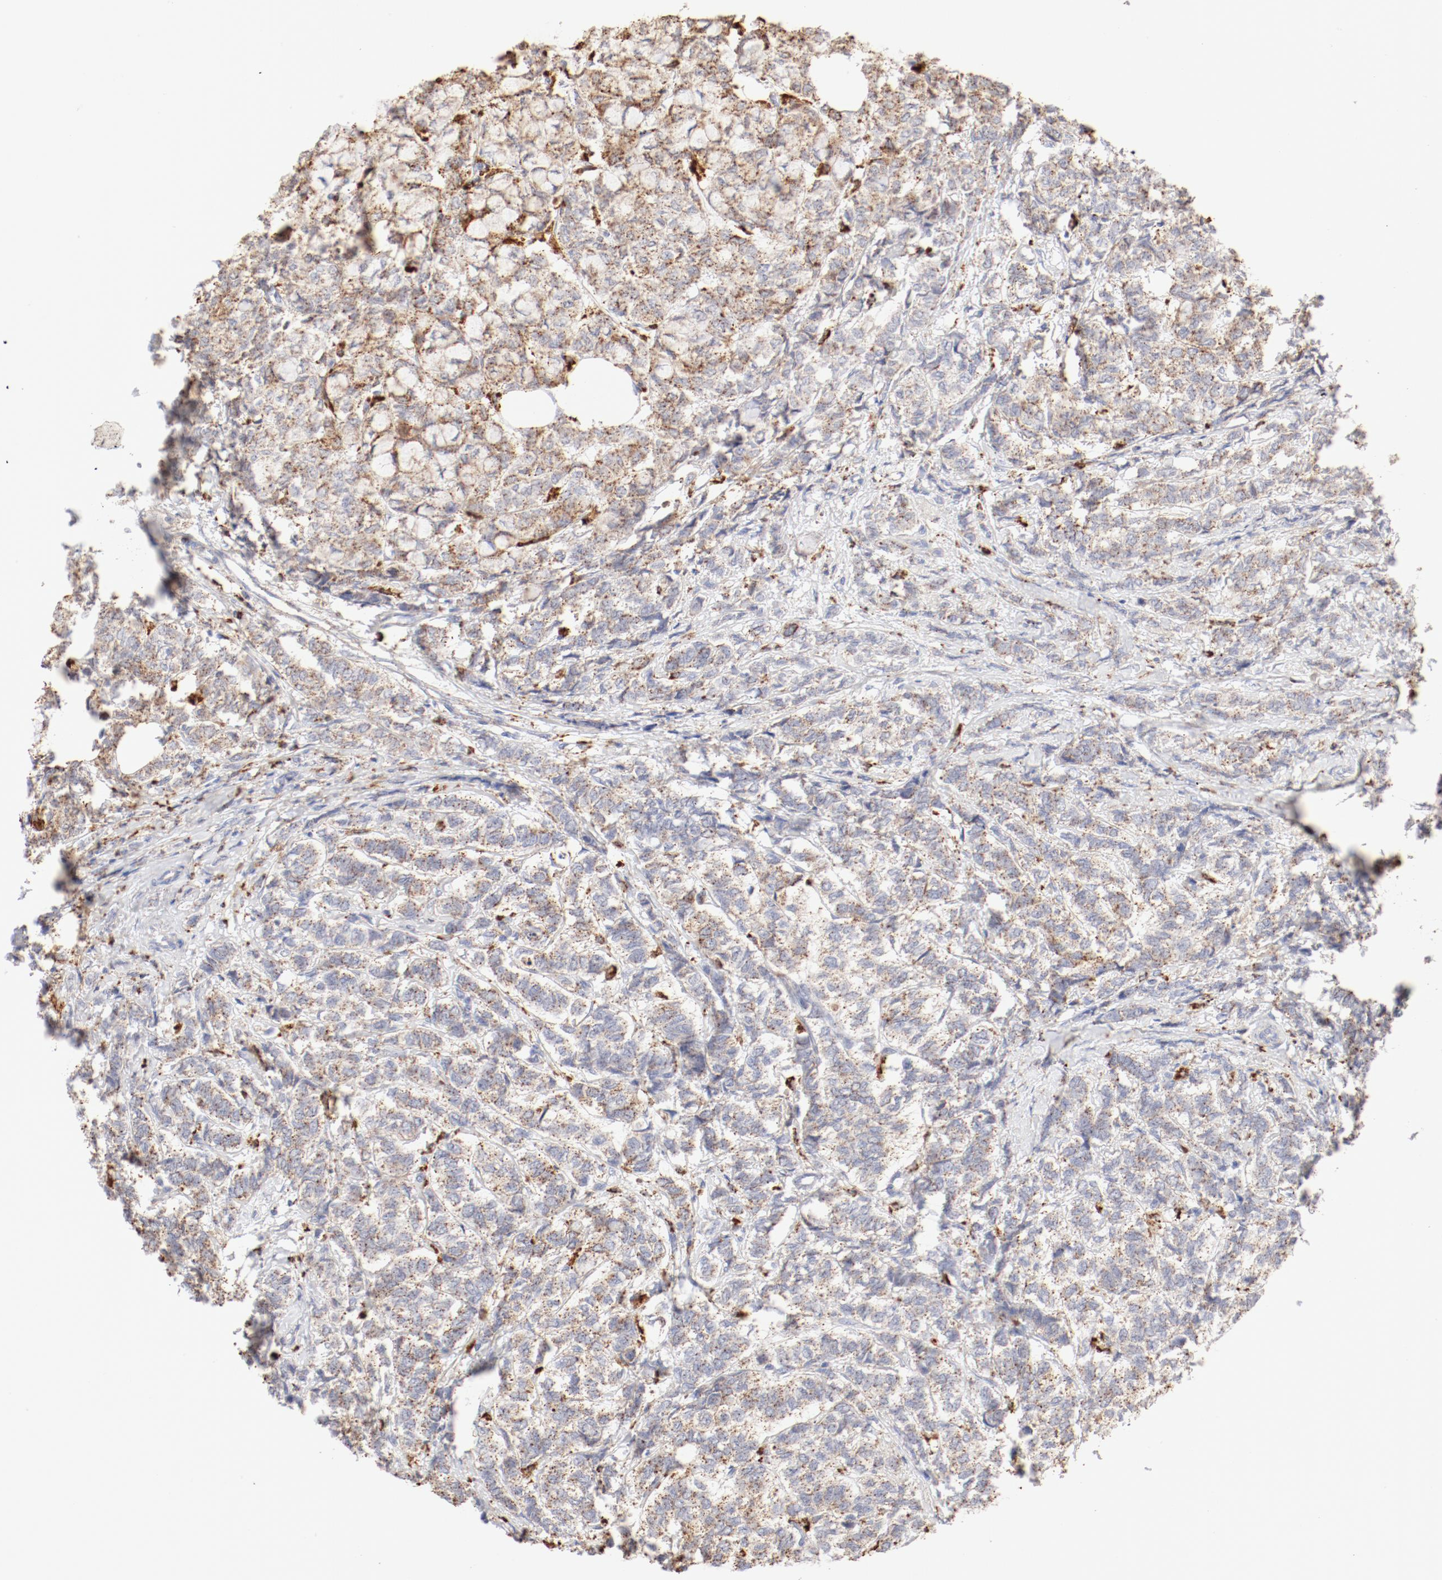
{"staining": {"intensity": "weak", "quantity": "<25%", "location": "cytoplasmic/membranous"}, "tissue": "breast cancer", "cell_type": "Tumor cells", "image_type": "cancer", "snomed": [{"axis": "morphology", "description": "Lobular carcinoma"}, {"axis": "topography", "description": "Breast"}], "caption": "Breast cancer (lobular carcinoma) stained for a protein using immunohistochemistry displays no expression tumor cells.", "gene": "CTSH", "patient": {"sex": "female", "age": 60}}